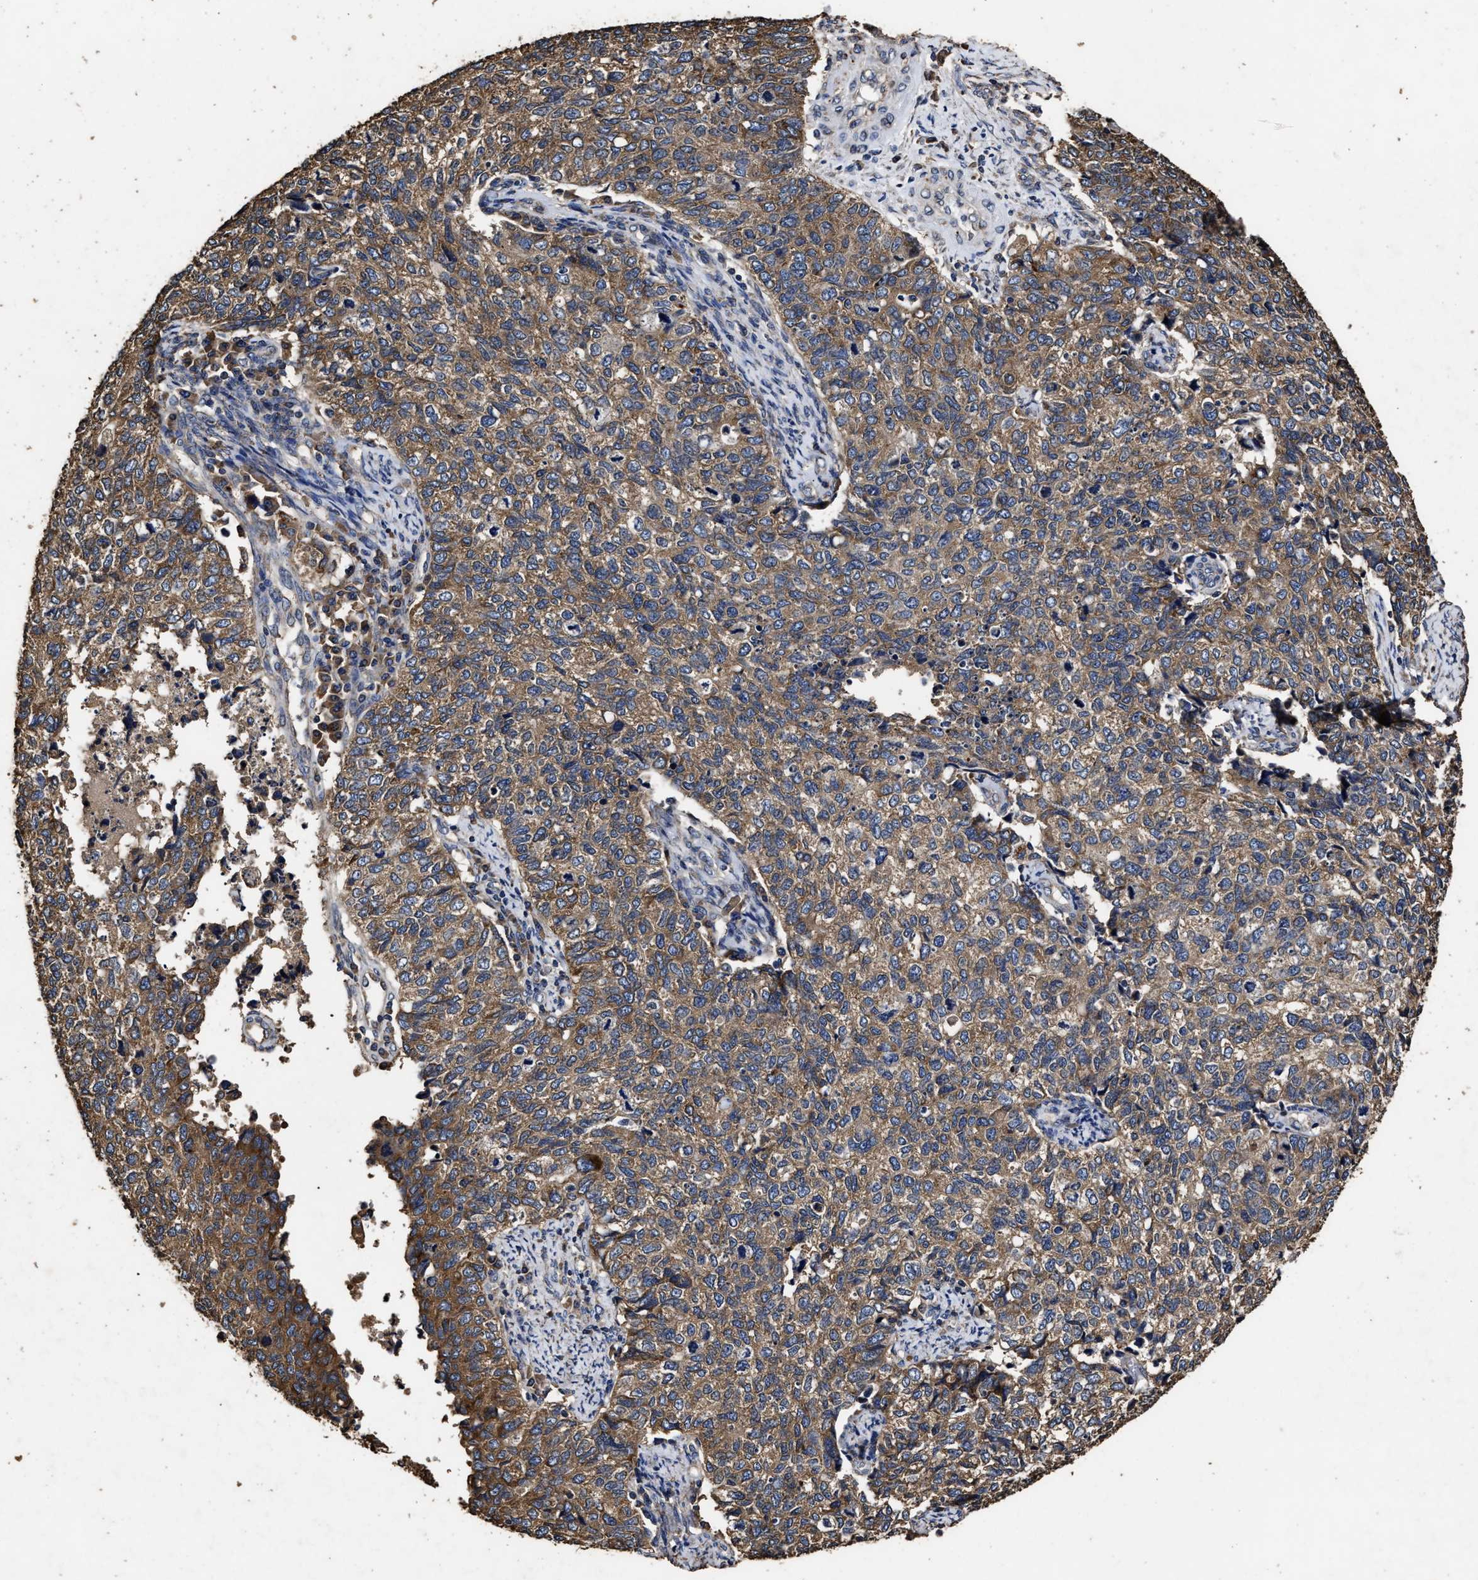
{"staining": {"intensity": "moderate", "quantity": ">75%", "location": "cytoplasmic/membranous"}, "tissue": "cervical cancer", "cell_type": "Tumor cells", "image_type": "cancer", "snomed": [{"axis": "morphology", "description": "Squamous cell carcinoma, NOS"}, {"axis": "topography", "description": "Cervix"}], "caption": "Tumor cells display moderate cytoplasmic/membranous staining in approximately >75% of cells in squamous cell carcinoma (cervical). The staining is performed using DAB (3,3'-diaminobenzidine) brown chromogen to label protein expression. The nuclei are counter-stained blue using hematoxylin.", "gene": "PPM1K", "patient": {"sex": "female", "age": 63}}